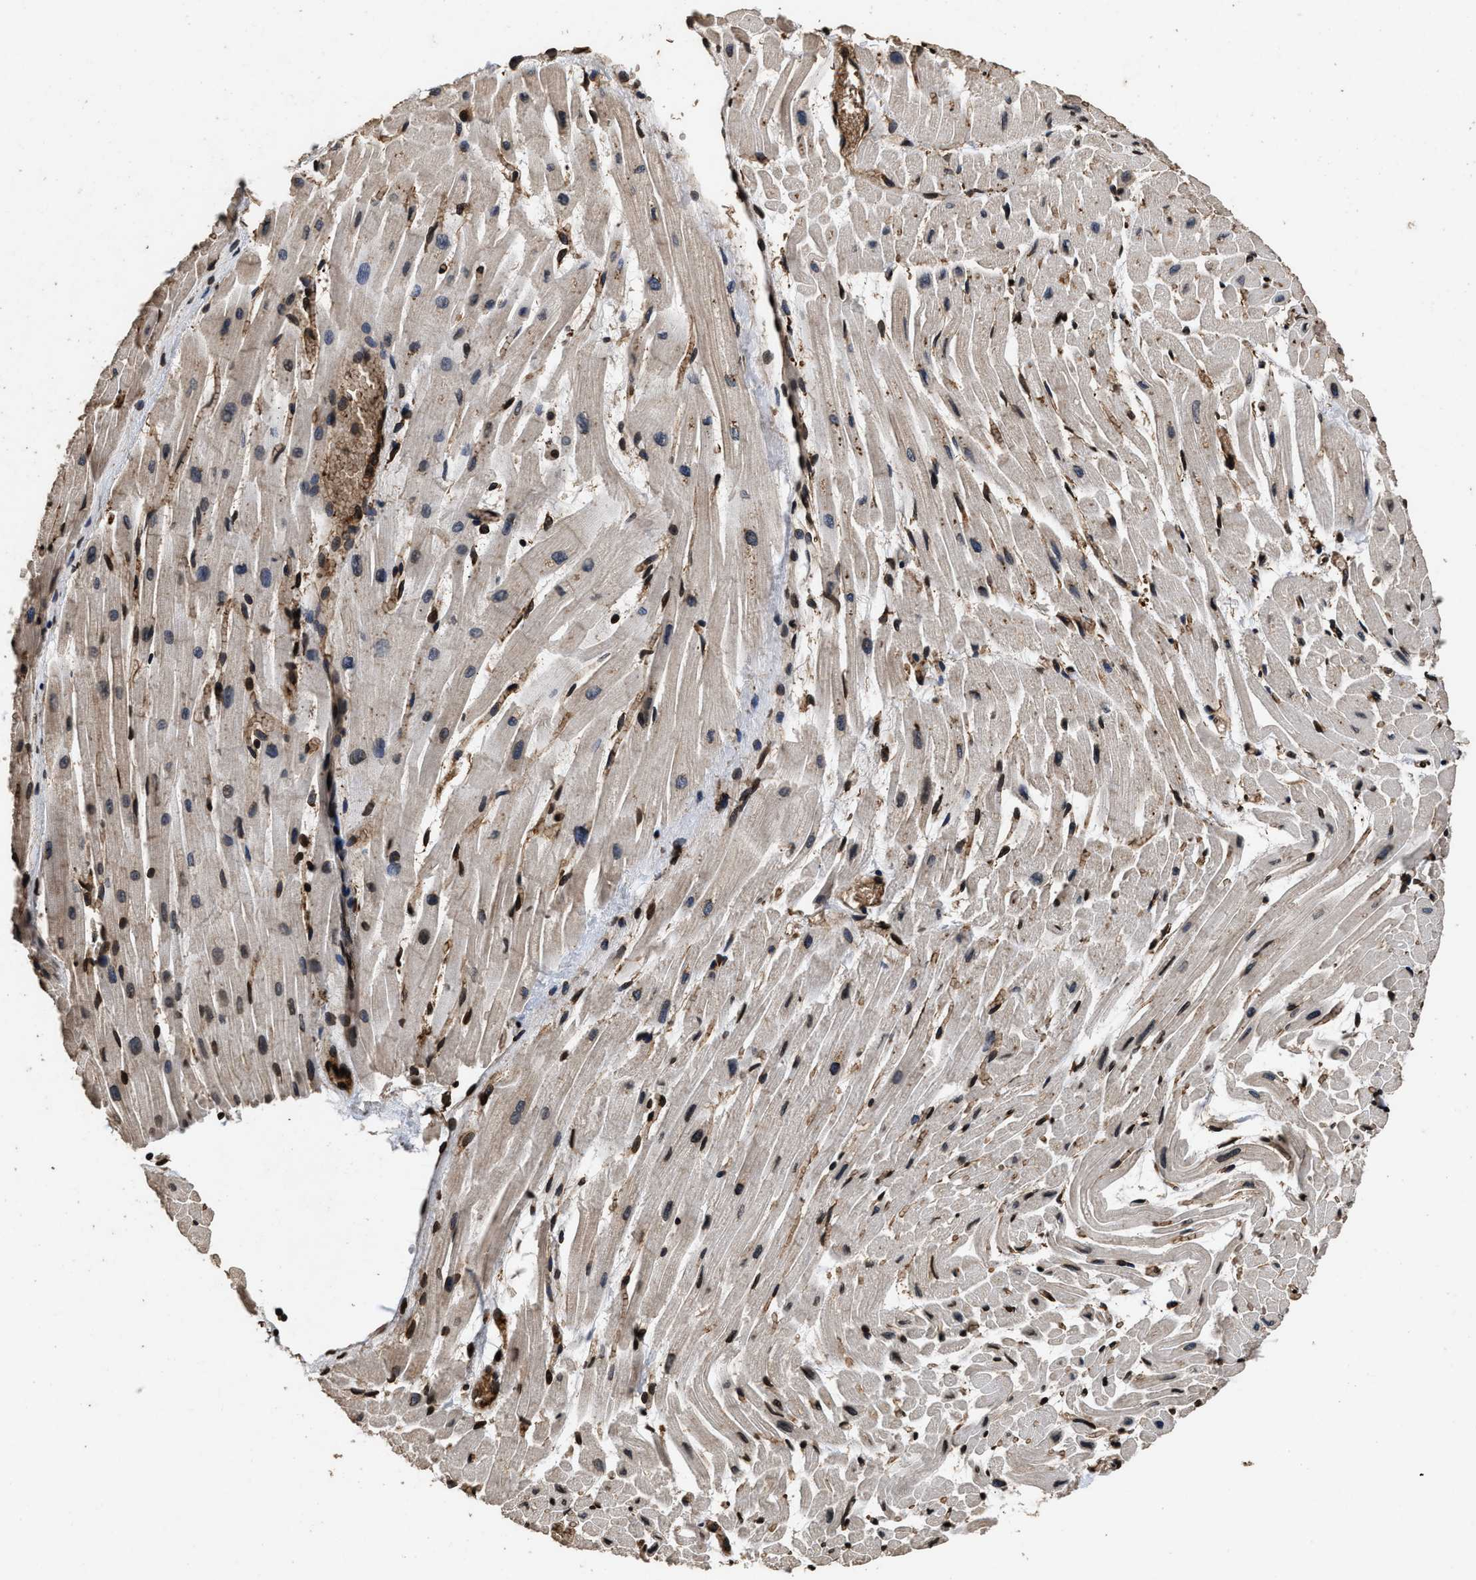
{"staining": {"intensity": "strong", "quantity": "25%-75%", "location": "cytoplasmic/membranous,nuclear"}, "tissue": "heart muscle", "cell_type": "Cardiomyocytes", "image_type": "normal", "snomed": [{"axis": "morphology", "description": "Normal tissue, NOS"}, {"axis": "topography", "description": "Heart"}], "caption": "The photomicrograph exhibits staining of unremarkable heart muscle, revealing strong cytoplasmic/membranous,nuclear protein expression (brown color) within cardiomyocytes.", "gene": "ACCS", "patient": {"sex": "male", "age": 45}}